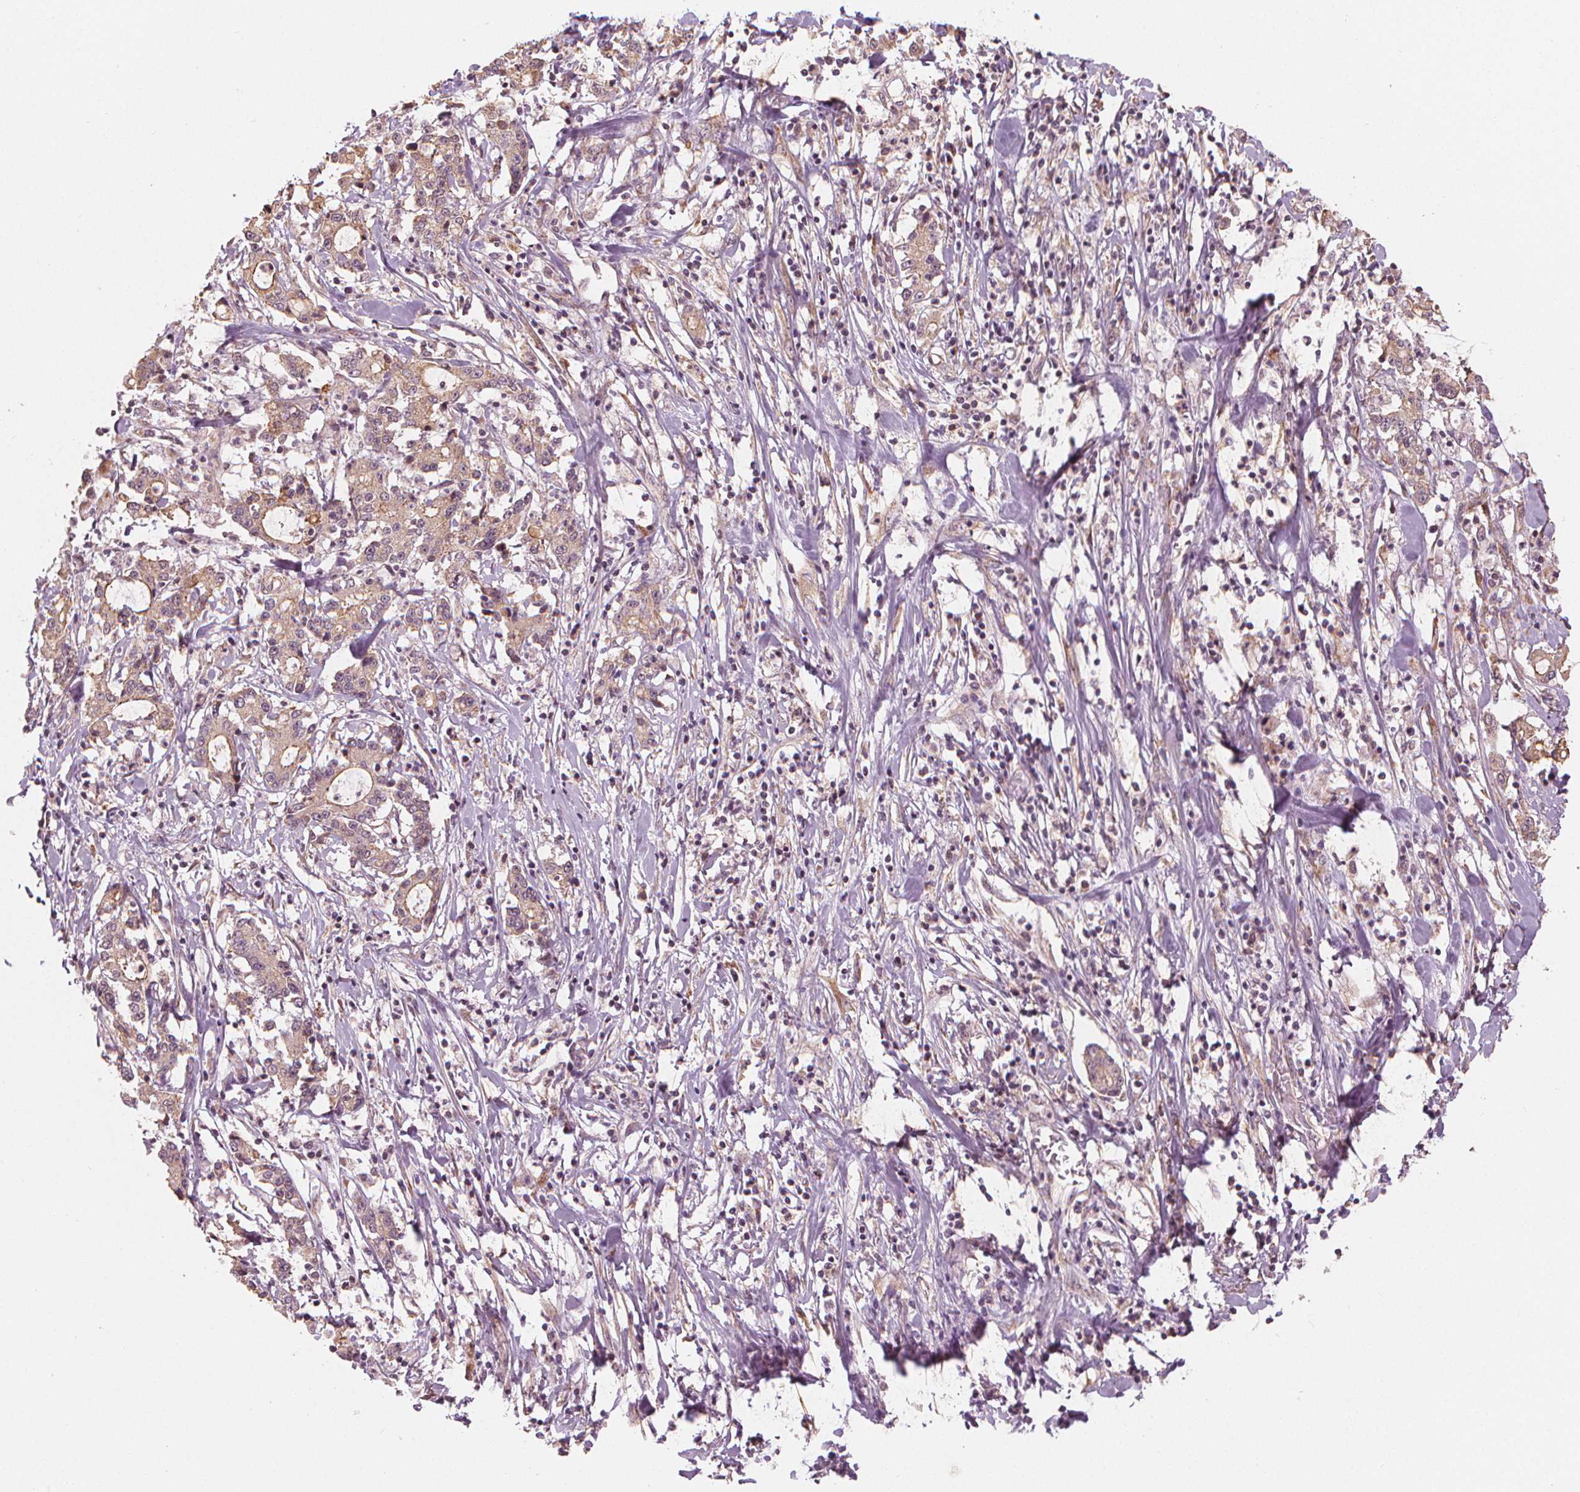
{"staining": {"intensity": "weak", "quantity": ">75%", "location": "cytoplasmic/membranous"}, "tissue": "stomach cancer", "cell_type": "Tumor cells", "image_type": "cancer", "snomed": [{"axis": "morphology", "description": "Adenocarcinoma, NOS"}, {"axis": "topography", "description": "Stomach, upper"}], "caption": "Brown immunohistochemical staining in stomach cancer (adenocarcinoma) demonstrates weak cytoplasmic/membranous staining in approximately >75% of tumor cells.", "gene": "CLBA1", "patient": {"sex": "male", "age": 68}}